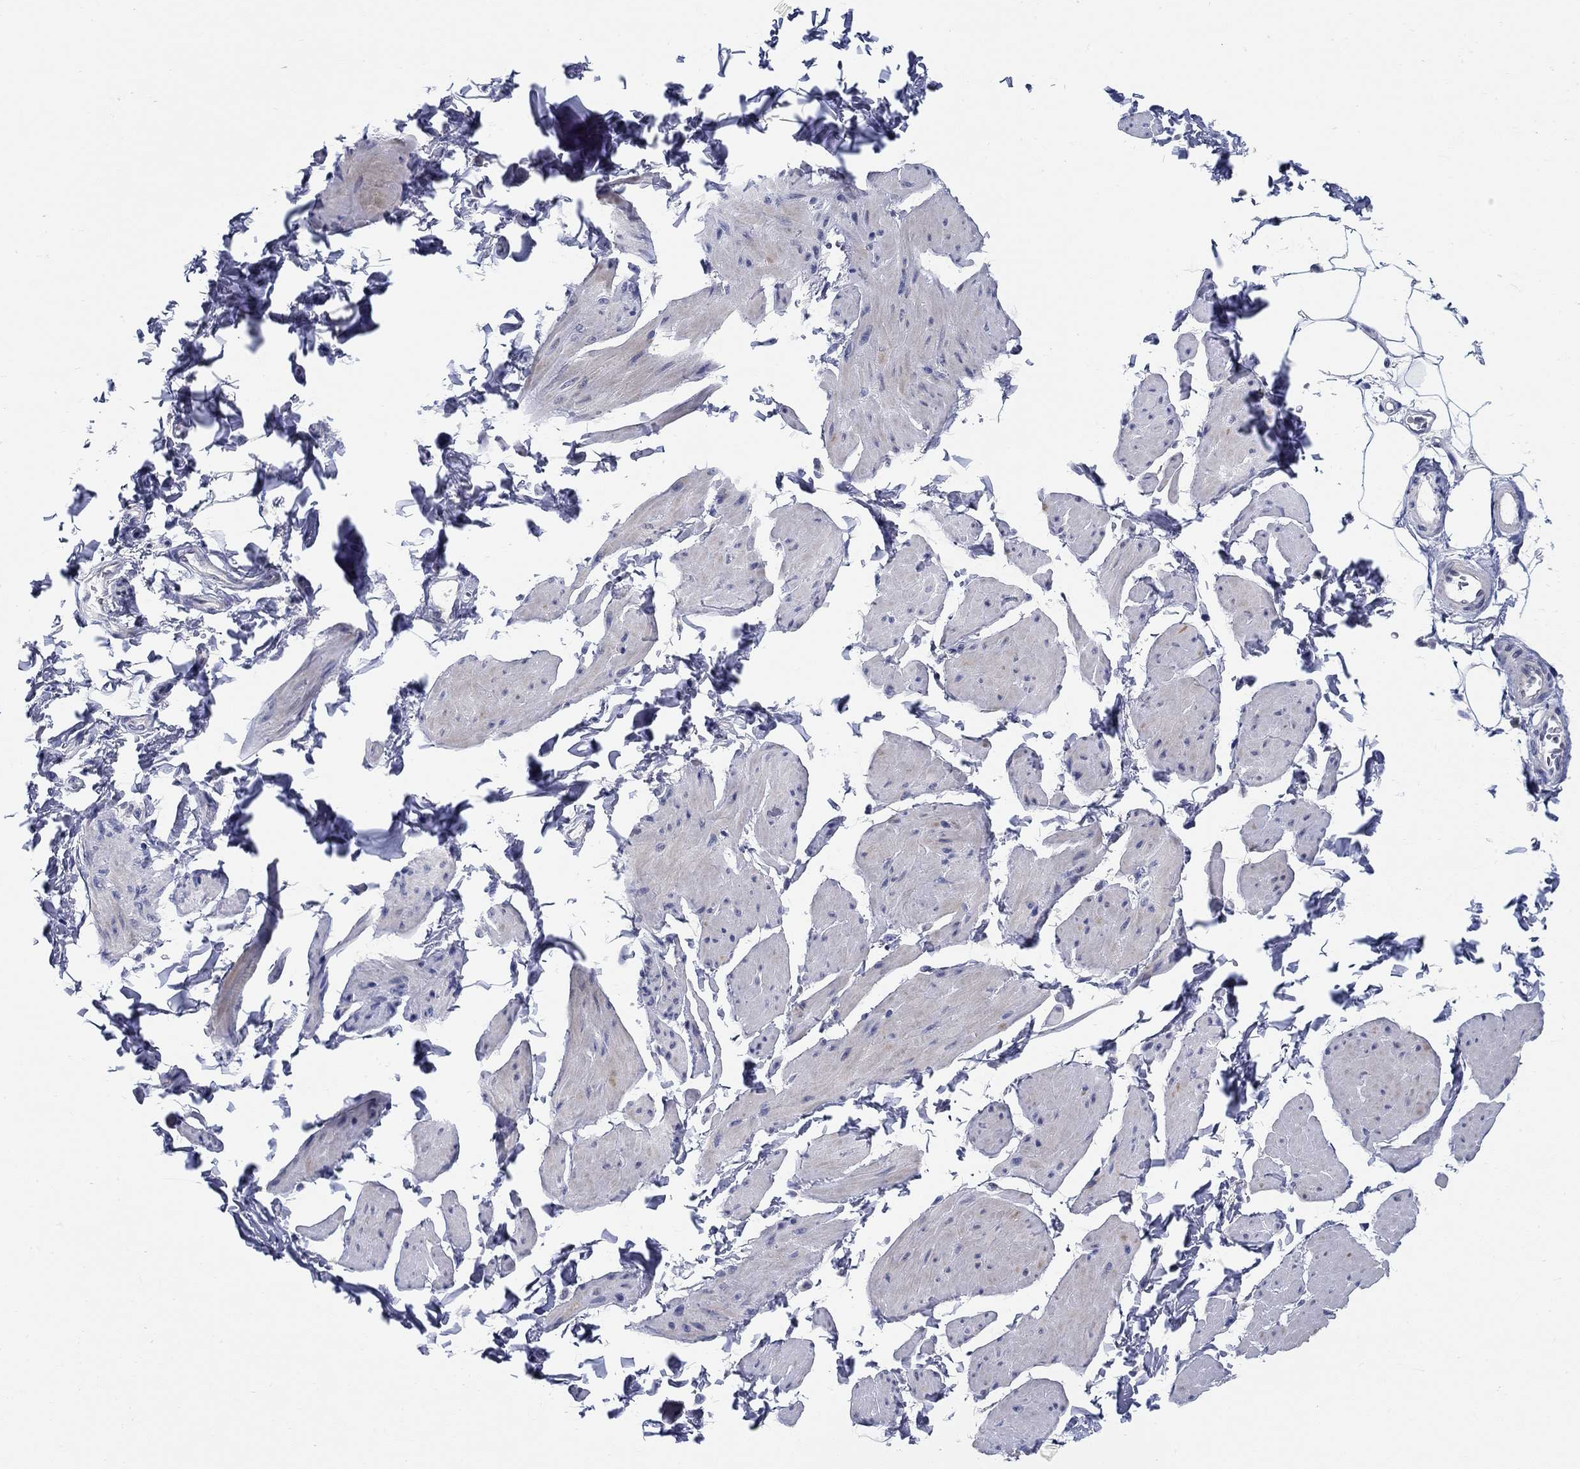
{"staining": {"intensity": "negative", "quantity": "none", "location": "none"}, "tissue": "smooth muscle", "cell_type": "Smooth muscle cells", "image_type": "normal", "snomed": [{"axis": "morphology", "description": "Normal tissue, NOS"}, {"axis": "topography", "description": "Adipose tissue"}, {"axis": "topography", "description": "Smooth muscle"}, {"axis": "topography", "description": "Peripheral nerve tissue"}], "caption": "The micrograph displays no significant expression in smooth muscle cells of smooth muscle.", "gene": "SMIM18", "patient": {"sex": "male", "age": 83}}